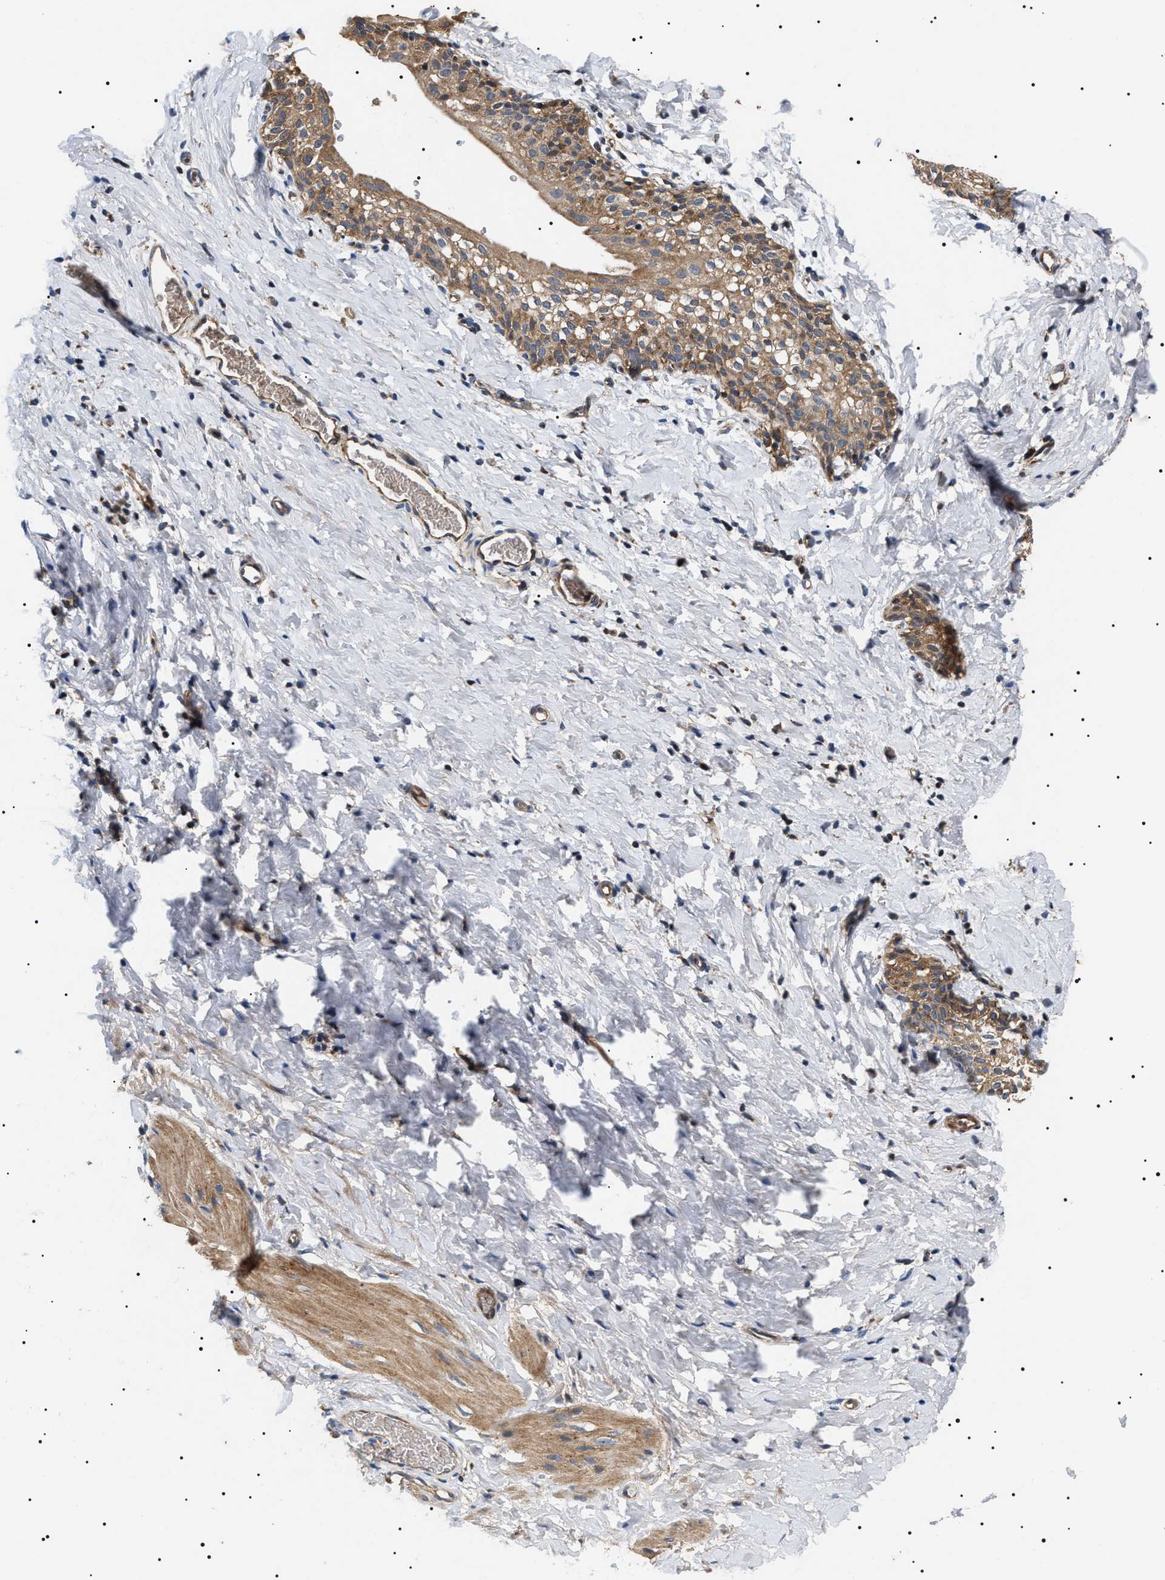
{"staining": {"intensity": "moderate", "quantity": ">75%", "location": "cytoplasmic/membranous"}, "tissue": "smooth muscle", "cell_type": "Smooth muscle cells", "image_type": "normal", "snomed": [{"axis": "morphology", "description": "Normal tissue, NOS"}, {"axis": "topography", "description": "Smooth muscle"}], "caption": "Immunohistochemistry (IHC) micrograph of normal smooth muscle stained for a protein (brown), which demonstrates medium levels of moderate cytoplasmic/membranous staining in about >75% of smooth muscle cells.", "gene": "OXSM", "patient": {"sex": "male", "age": 16}}